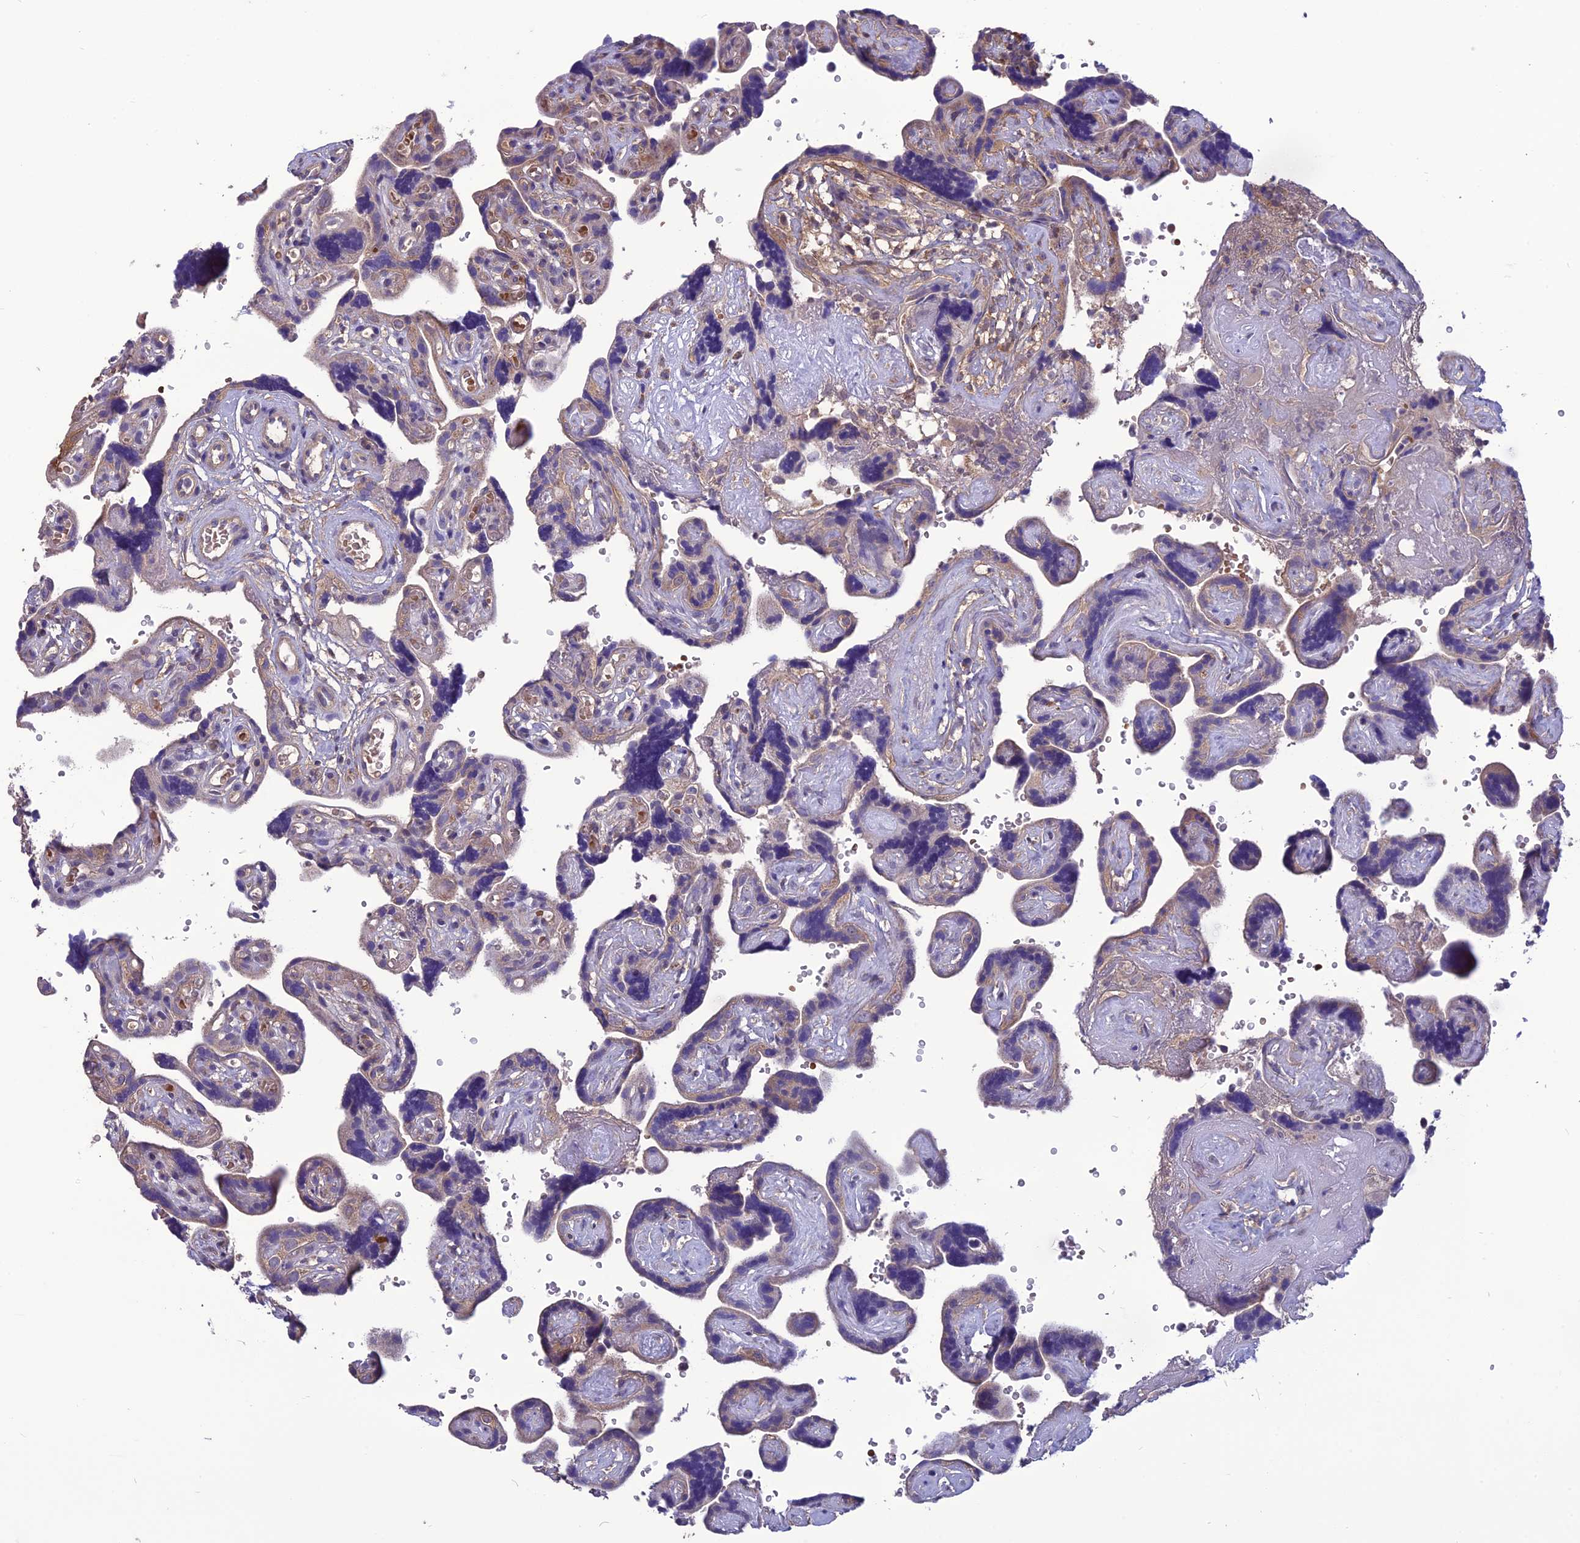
{"staining": {"intensity": "negative", "quantity": "none", "location": "none"}, "tissue": "placenta", "cell_type": "Decidual cells", "image_type": "normal", "snomed": [{"axis": "morphology", "description": "Normal tissue, NOS"}, {"axis": "topography", "description": "Placenta"}], "caption": "IHC of unremarkable placenta shows no staining in decidual cells.", "gene": "PSMF1", "patient": {"sex": "female", "age": 30}}